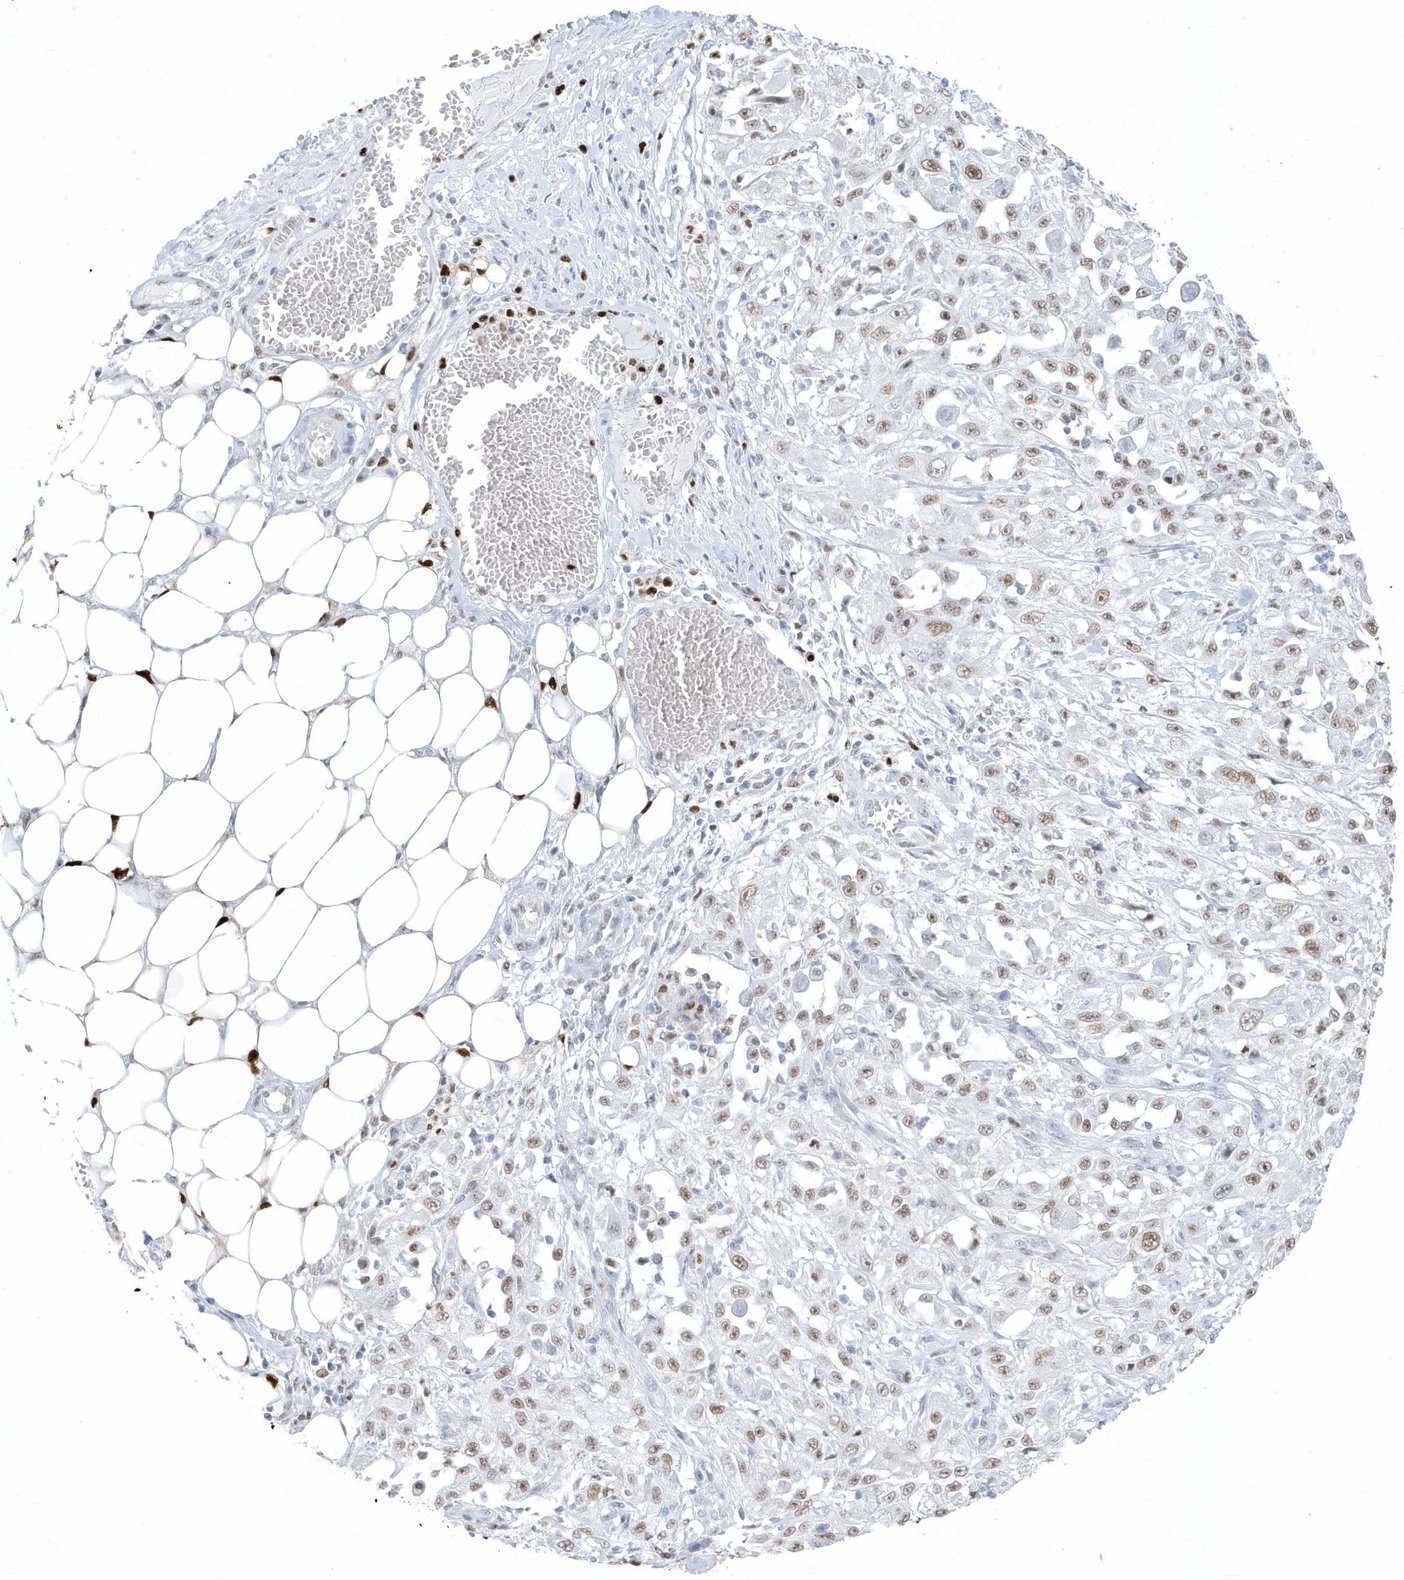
{"staining": {"intensity": "moderate", "quantity": ">75%", "location": "nuclear"}, "tissue": "skin cancer", "cell_type": "Tumor cells", "image_type": "cancer", "snomed": [{"axis": "morphology", "description": "Squamous cell carcinoma, NOS"}, {"axis": "morphology", "description": "Squamous cell carcinoma, metastatic, NOS"}, {"axis": "topography", "description": "Skin"}, {"axis": "topography", "description": "Lymph node"}], "caption": "A brown stain labels moderate nuclear positivity of a protein in skin metastatic squamous cell carcinoma tumor cells.", "gene": "SMIM34", "patient": {"sex": "male", "age": 75}}